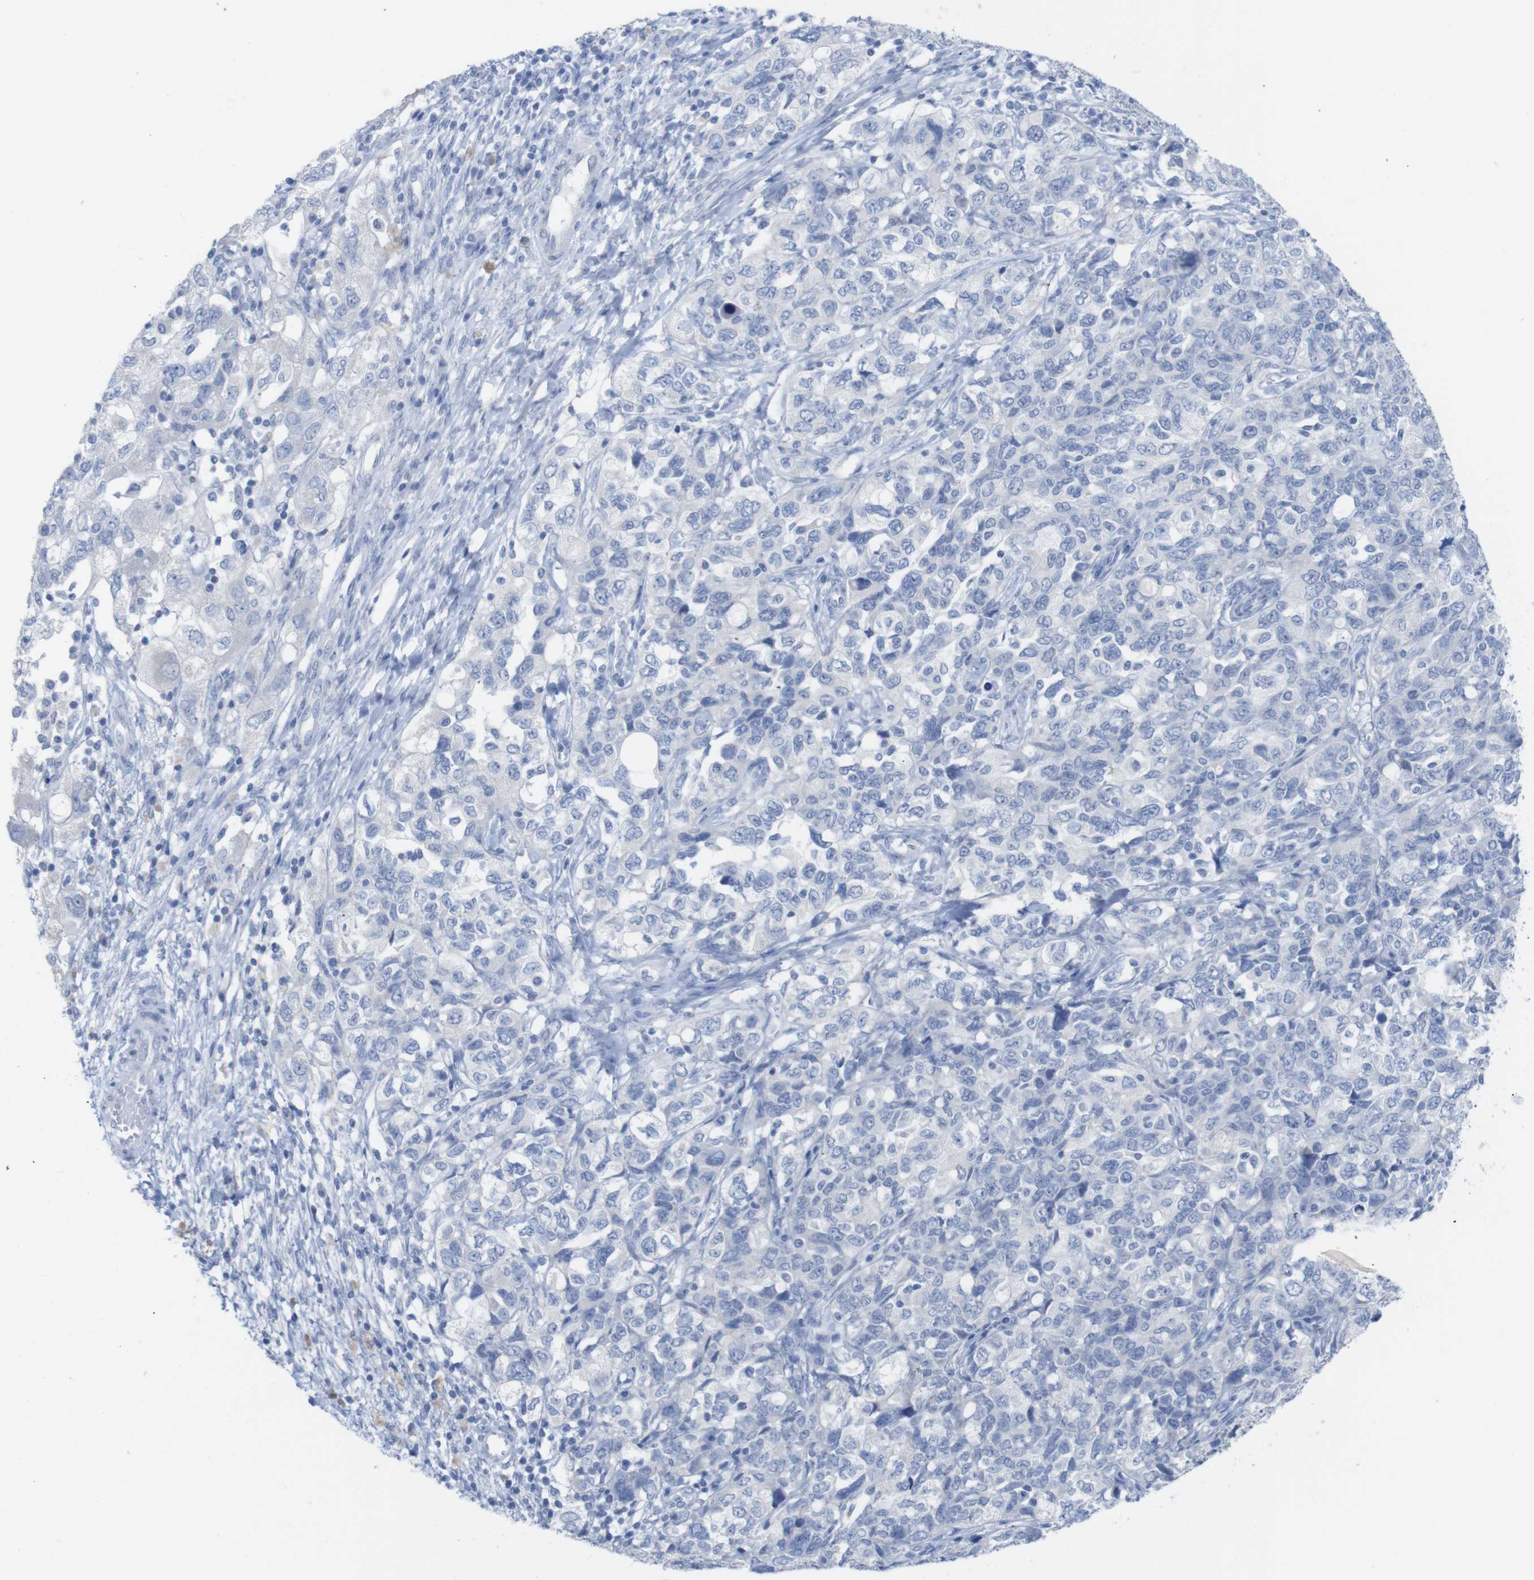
{"staining": {"intensity": "negative", "quantity": "none", "location": "none"}, "tissue": "ovarian cancer", "cell_type": "Tumor cells", "image_type": "cancer", "snomed": [{"axis": "morphology", "description": "Carcinoma, NOS"}, {"axis": "morphology", "description": "Cystadenocarcinoma, serous, NOS"}, {"axis": "topography", "description": "Ovary"}], "caption": "Immunohistochemistry (IHC) of human carcinoma (ovarian) displays no expression in tumor cells.", "gene": "PNMA1", "patient": {"sex": "female", "age": 69}}